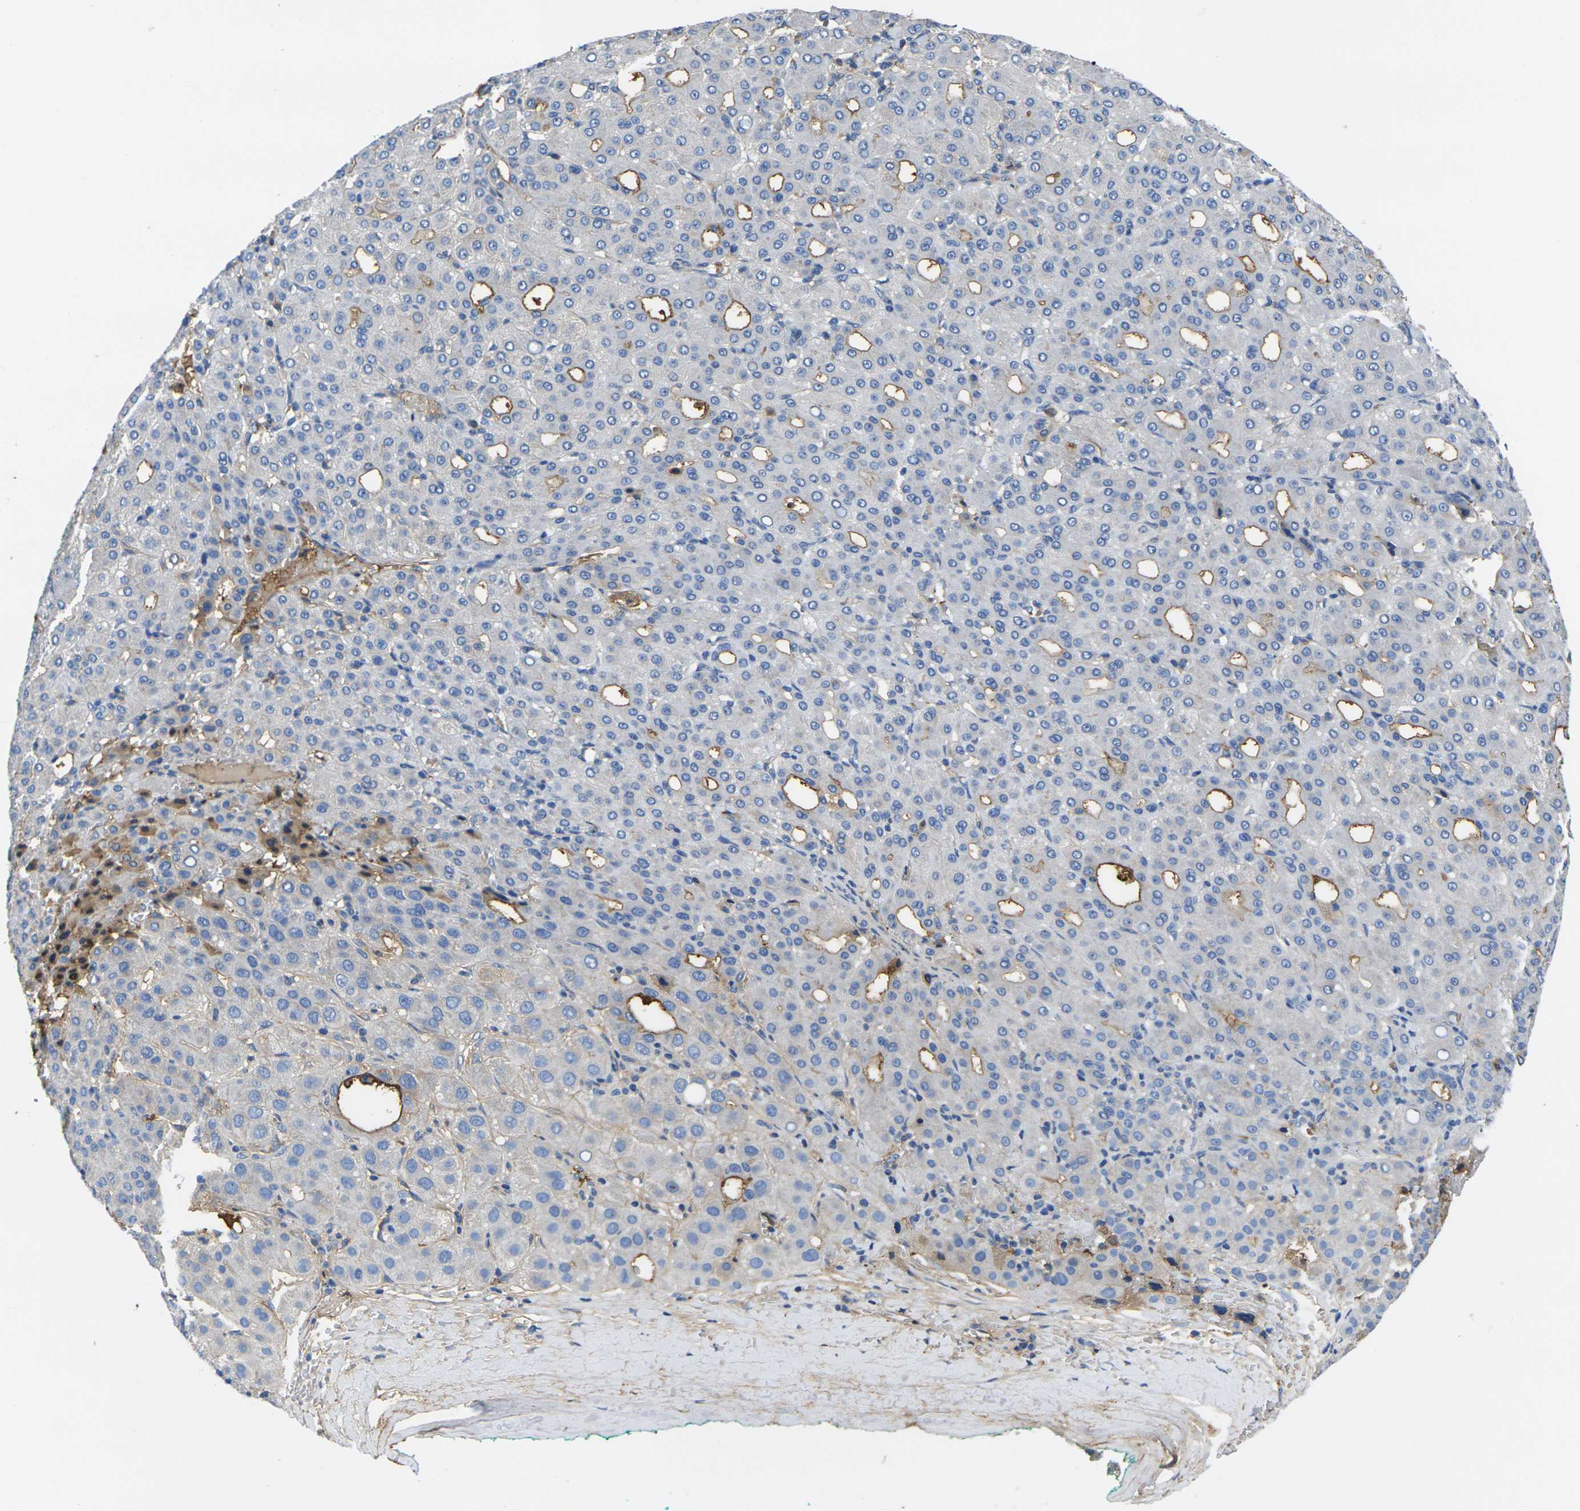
{"staining": {"intensity": "moderate", "quantity": "25%-75%", "location": "cytoplasmic/membranous"}, "tissue": "liver cancer", "cell_type": "Tumor cells", "image_type": "cancer", "snomed": [{"axis": "morphology", "description": "Carcinoma, Hepatocellular, NOS"}, {"axis": "topography", "description": "Liver"}], "caption": "An image of liver hepatocellular carcinoma stained for a protein shows moderate cytoplasmic/membranous brown staining in tumor cells. The staining was performed using DAB (3,3'-diaminobenzidine) to visualize the protein expression in brown, while the nuclei were stained in blue with hematoxylin (Magnification: 20x).", "gene": "GREM2", "patient": {"sex": "male", "age": 65}}